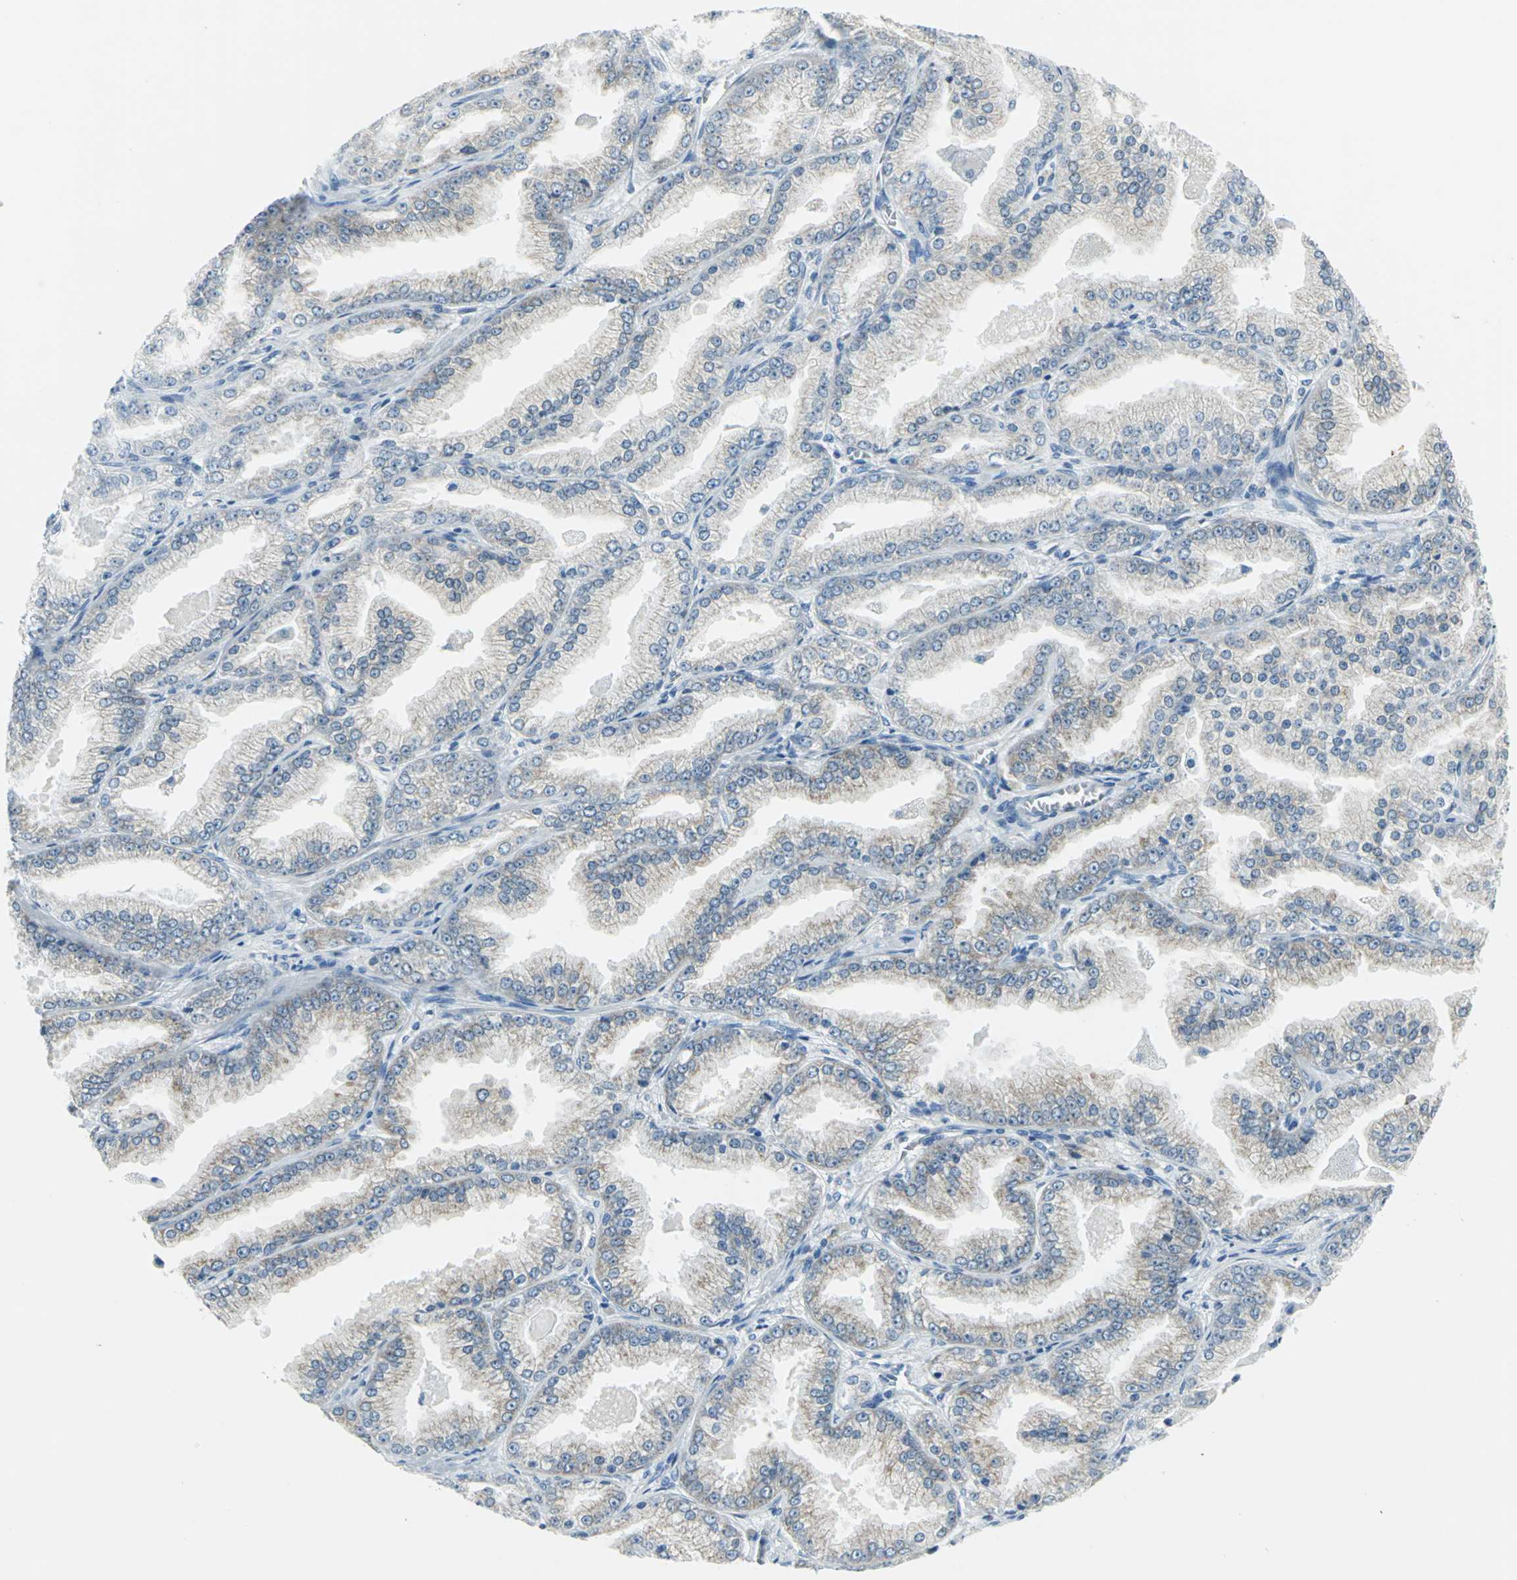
{"staining": {"intensity": "weak", "quantity": ">75%", "location": "cytoplasmic/membranous"}, "tissue": "prostate cancer", "cell_type": "Tumor cells", "image_type": "cancer", "snomed": [{"axis": "morphology", "description": "Adenocarcinoma, High grade"}, {"axis": "topography", "description": "Prostate"}], "caption": "IHC (DAB) staining of adenocarcinoma (high-grade) (prostate) reveals weak cytoplasmic/membranous protein staining in about >75% of tumor cells.", "gene": "CYB5A", "patient": {"sex": "male", "age": 61}}